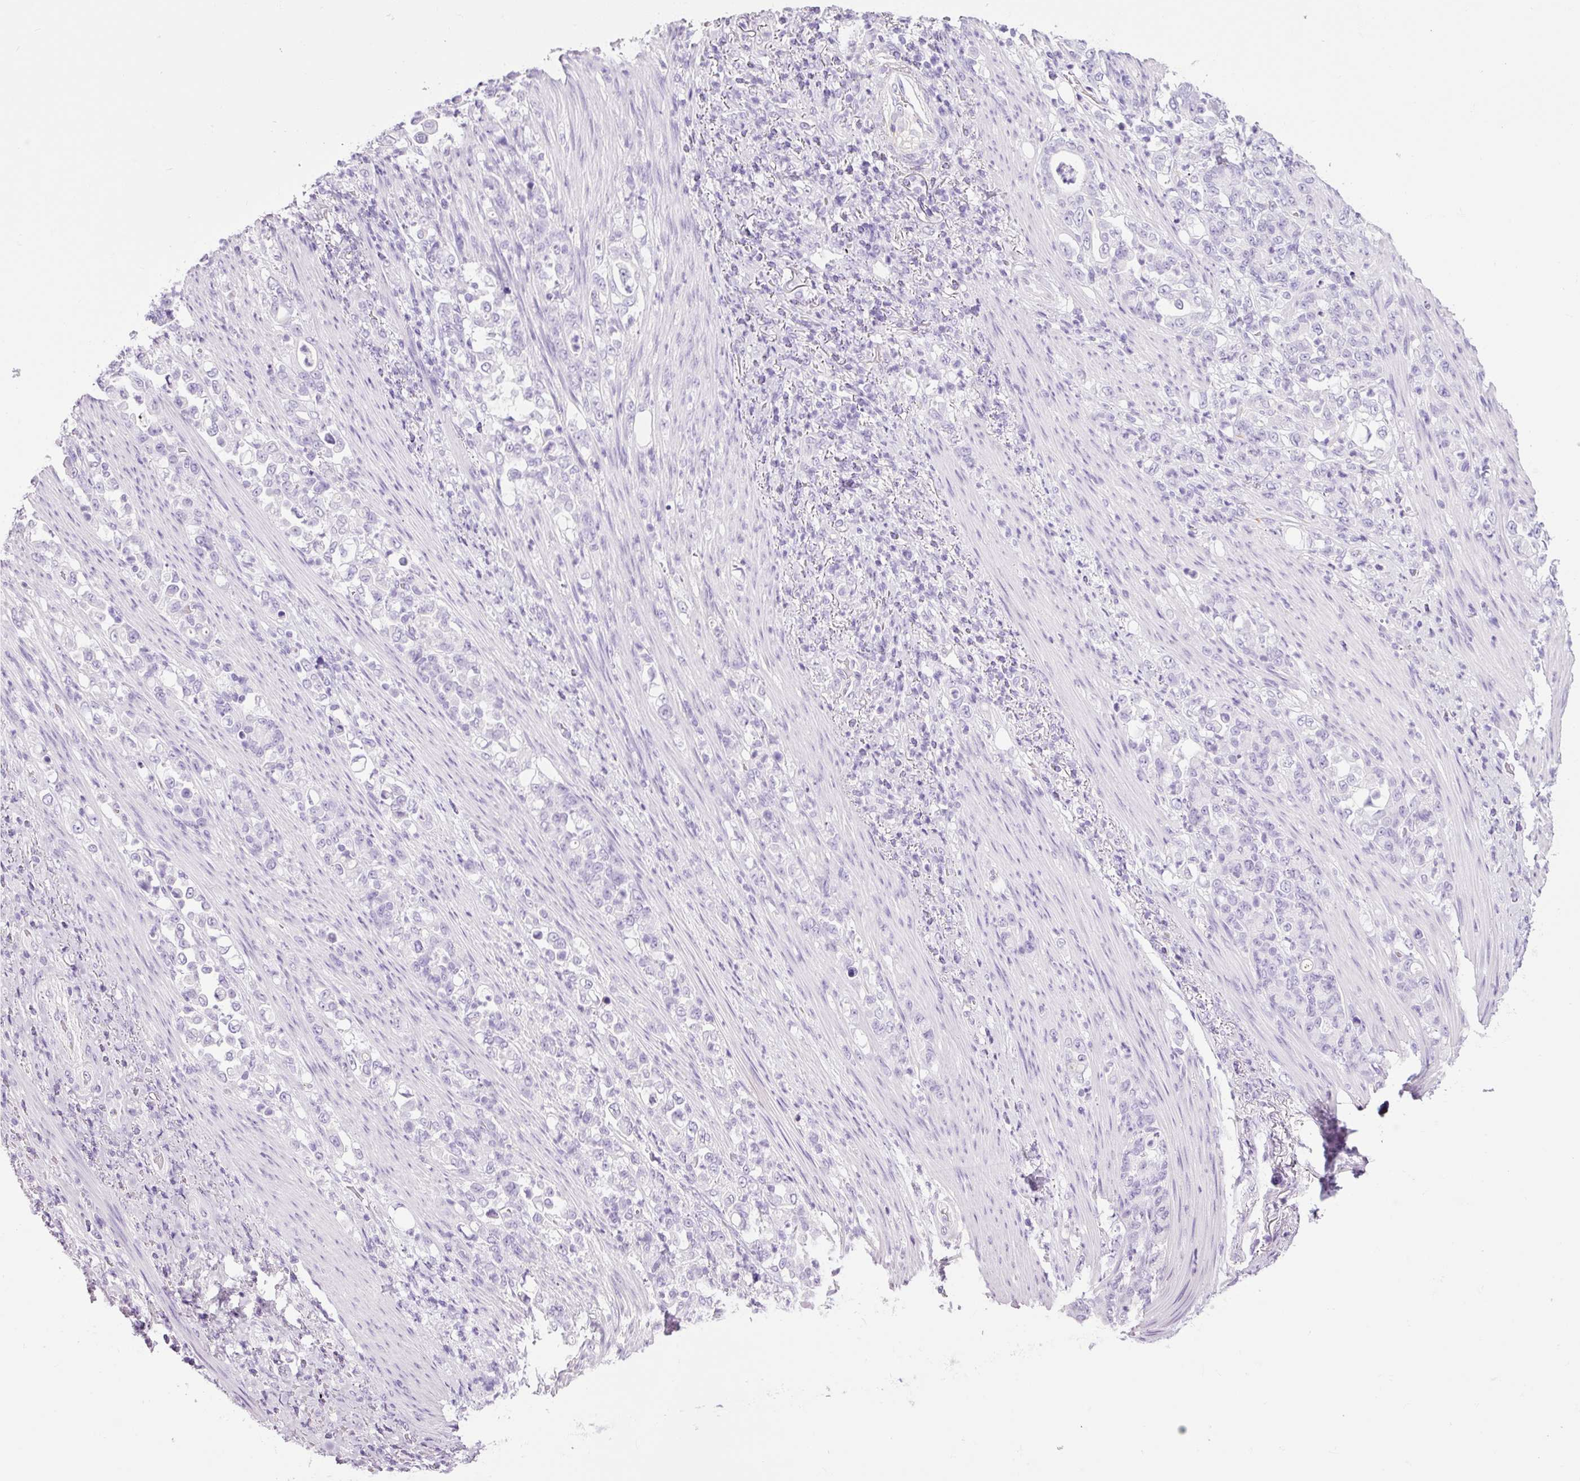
{"staining": {"intensity": "negative", "quantity": "none", "location": "none"}, "tissue": "stomach cancer", "cell_type": "Tumor cells", "image_type": "cancer", "snomed": [{"axis": "morphology", "description": "Normal tissue, NOS"}, {"axis": "morphology", "description": "Adenocarcinoma, NOS"}, {"axis": "topography", "description": "Stomach"}], "caption": "Protein analysis of stomach cancer exhibits no significant positivity in tumor cells.", "gene": "ADSS1", "patient": {"sex": "female", "age": 79}}